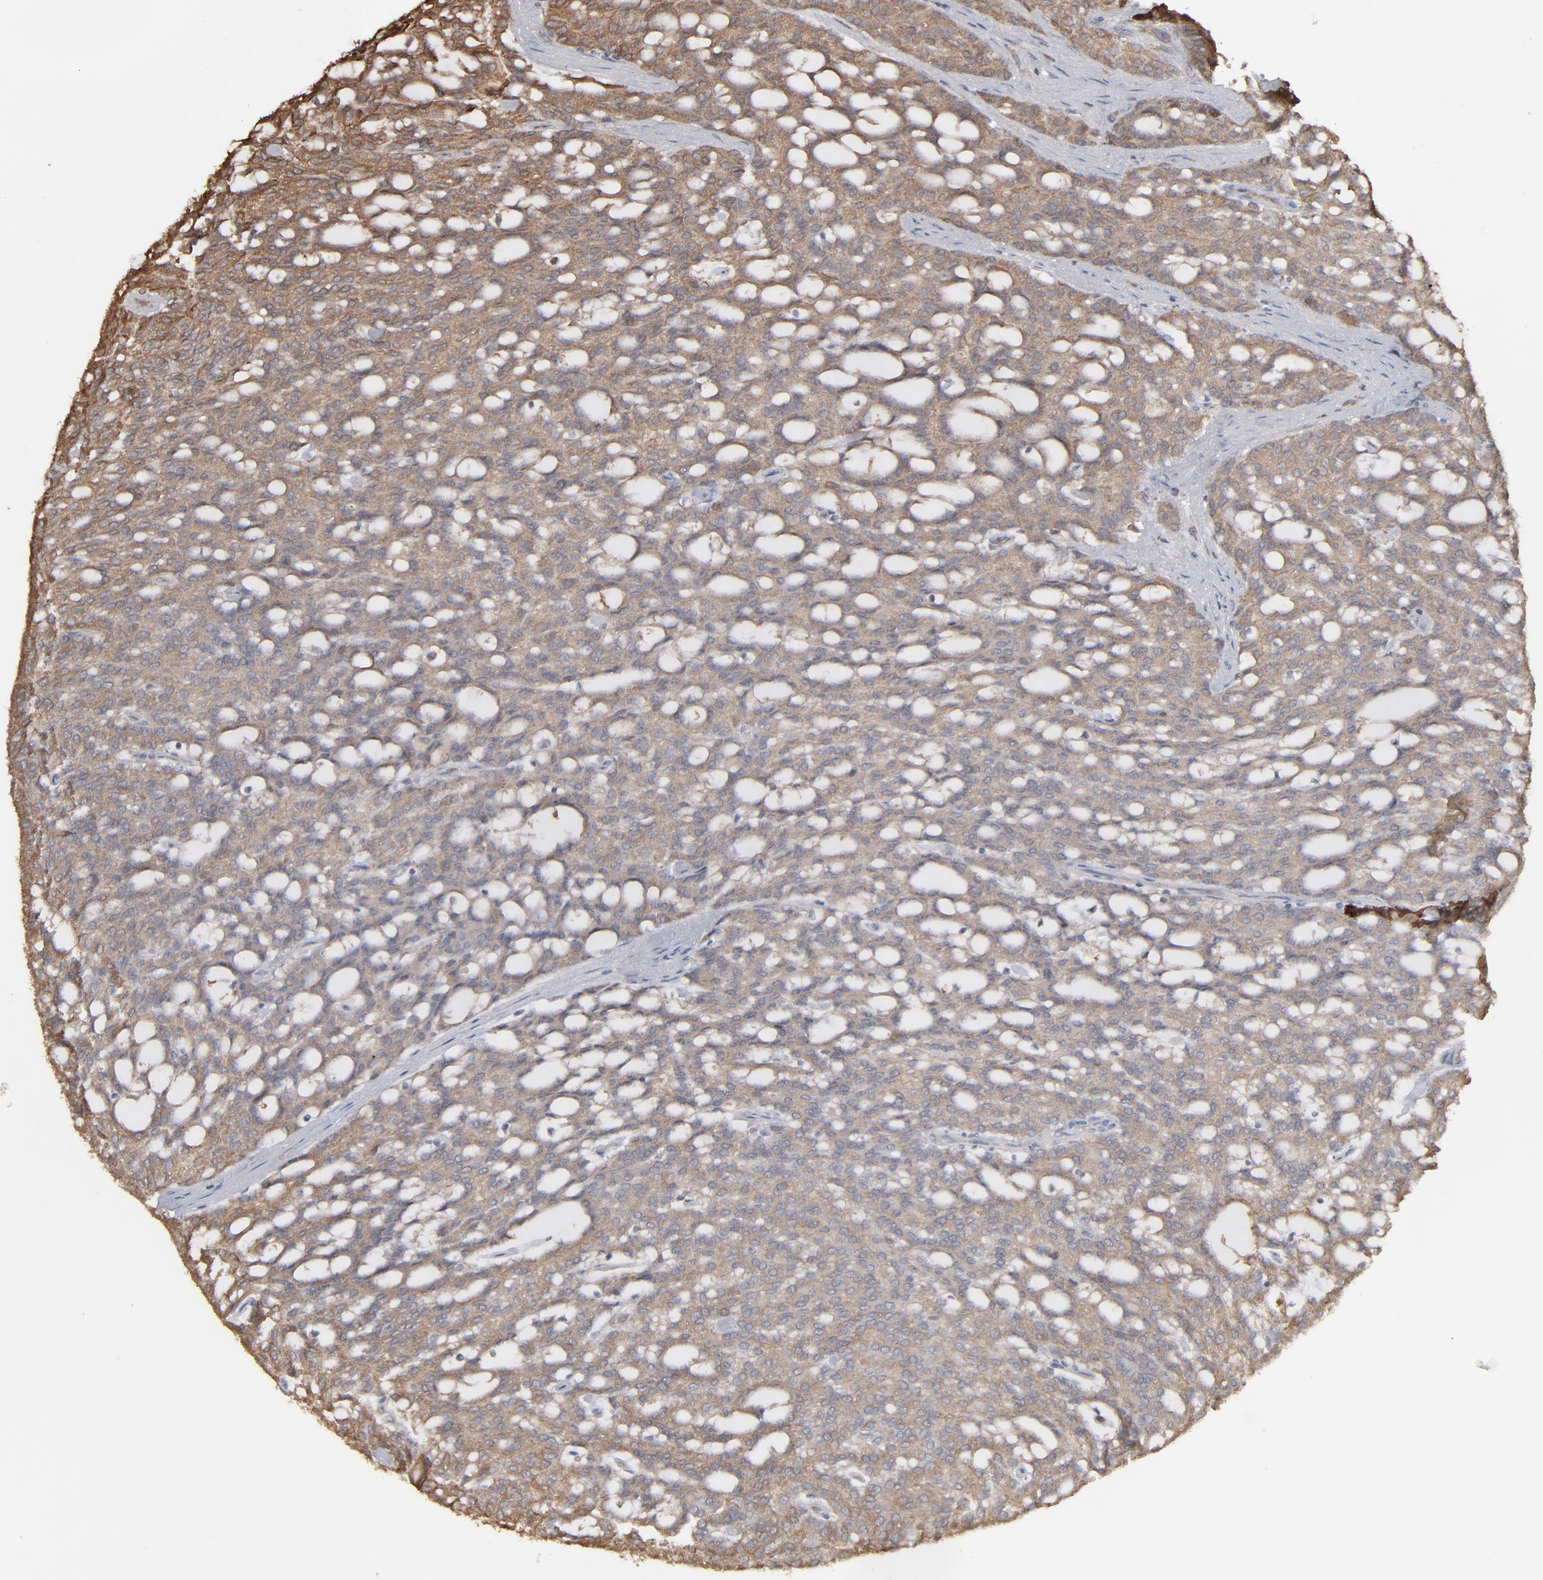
{"staining": {"intensity": "moderate", "quantity": ">75%", "location": "cytoplasmic/membranous"}, "tissue": "renal cancer", "cell_type": "Tumor cells", "image_type": "cancer", "snomed": [{"axis": "morphology", "description": "Adenocarcinoma, NOS"}, {"axis": "topography", "description": "Kidney"}], "caption": "About >75% of tumor cells in adenocarcinoma (renal) display moderate cytoplasmic/membranous protein expression as visualized by brown immunohistochemical staining.", "gene": "NME1-NME2", "patient": {"sex": "male", "age": 63}}